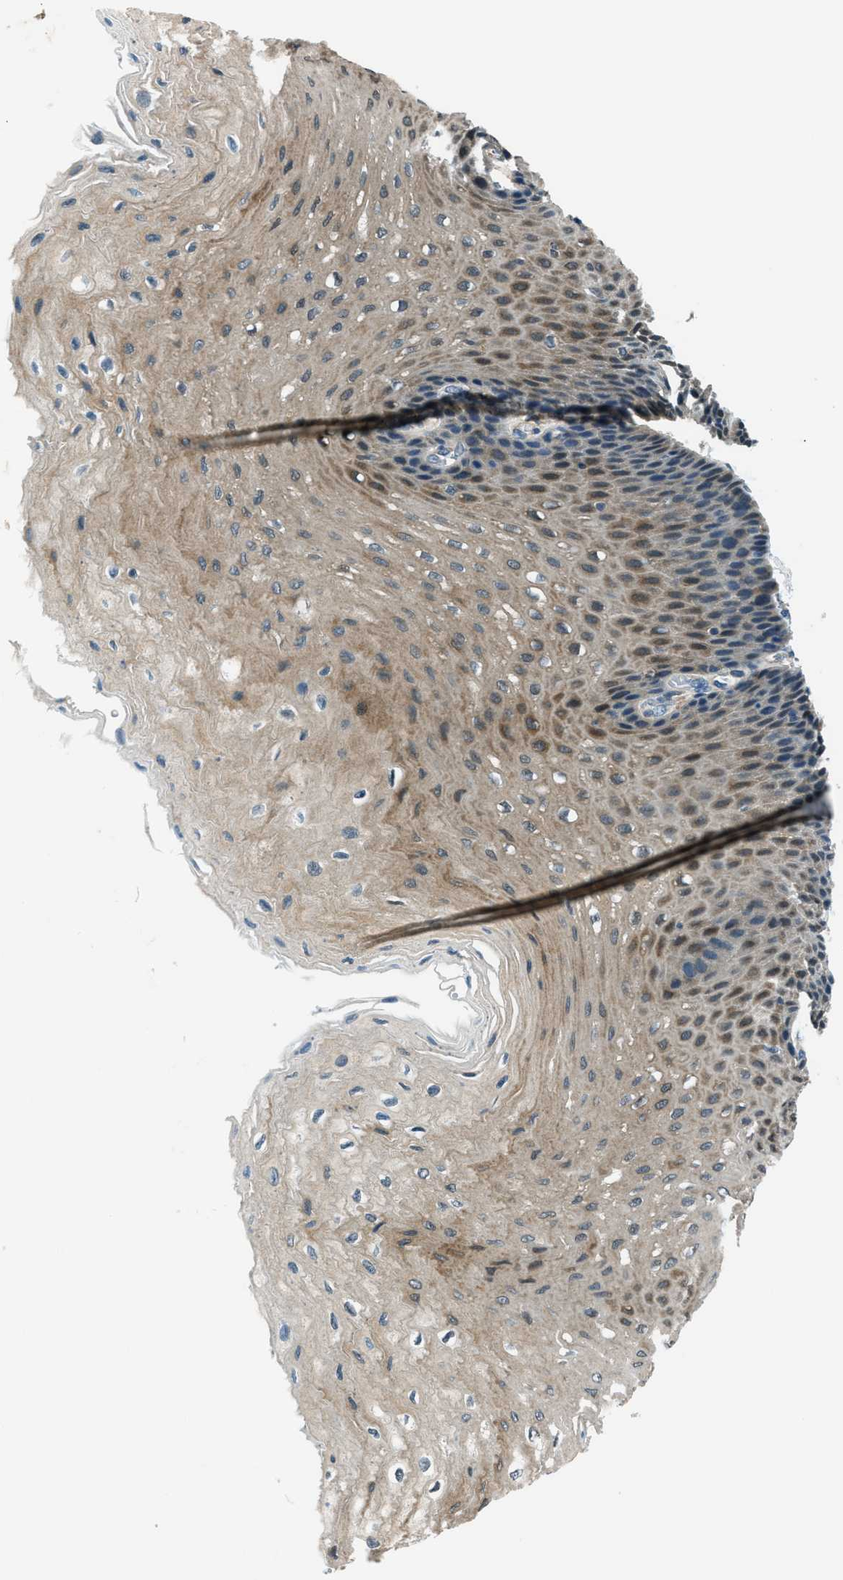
{"staining": {"intensity": "moderate", "quantity": "25%-75%", "location": "cytoplasmic/membranous"}, "tissue": "esophagus", "cell_type": "Squamous epithelial cells", "image_type": "normal", "snomed": [{"axis": "morphology", "description": "Normal tissue, NOS"}, {"axis": "topography", "description": "Esophagus"}], "caption": "This is a photomicrograph of immunohistochemistry staining of benign esophagus, which shows moderate staining in the cytoplasmic/membranous of squamous epithelial cells.", "gene": "HEBP2", "patient": {"sex": "female", "age": 72}}